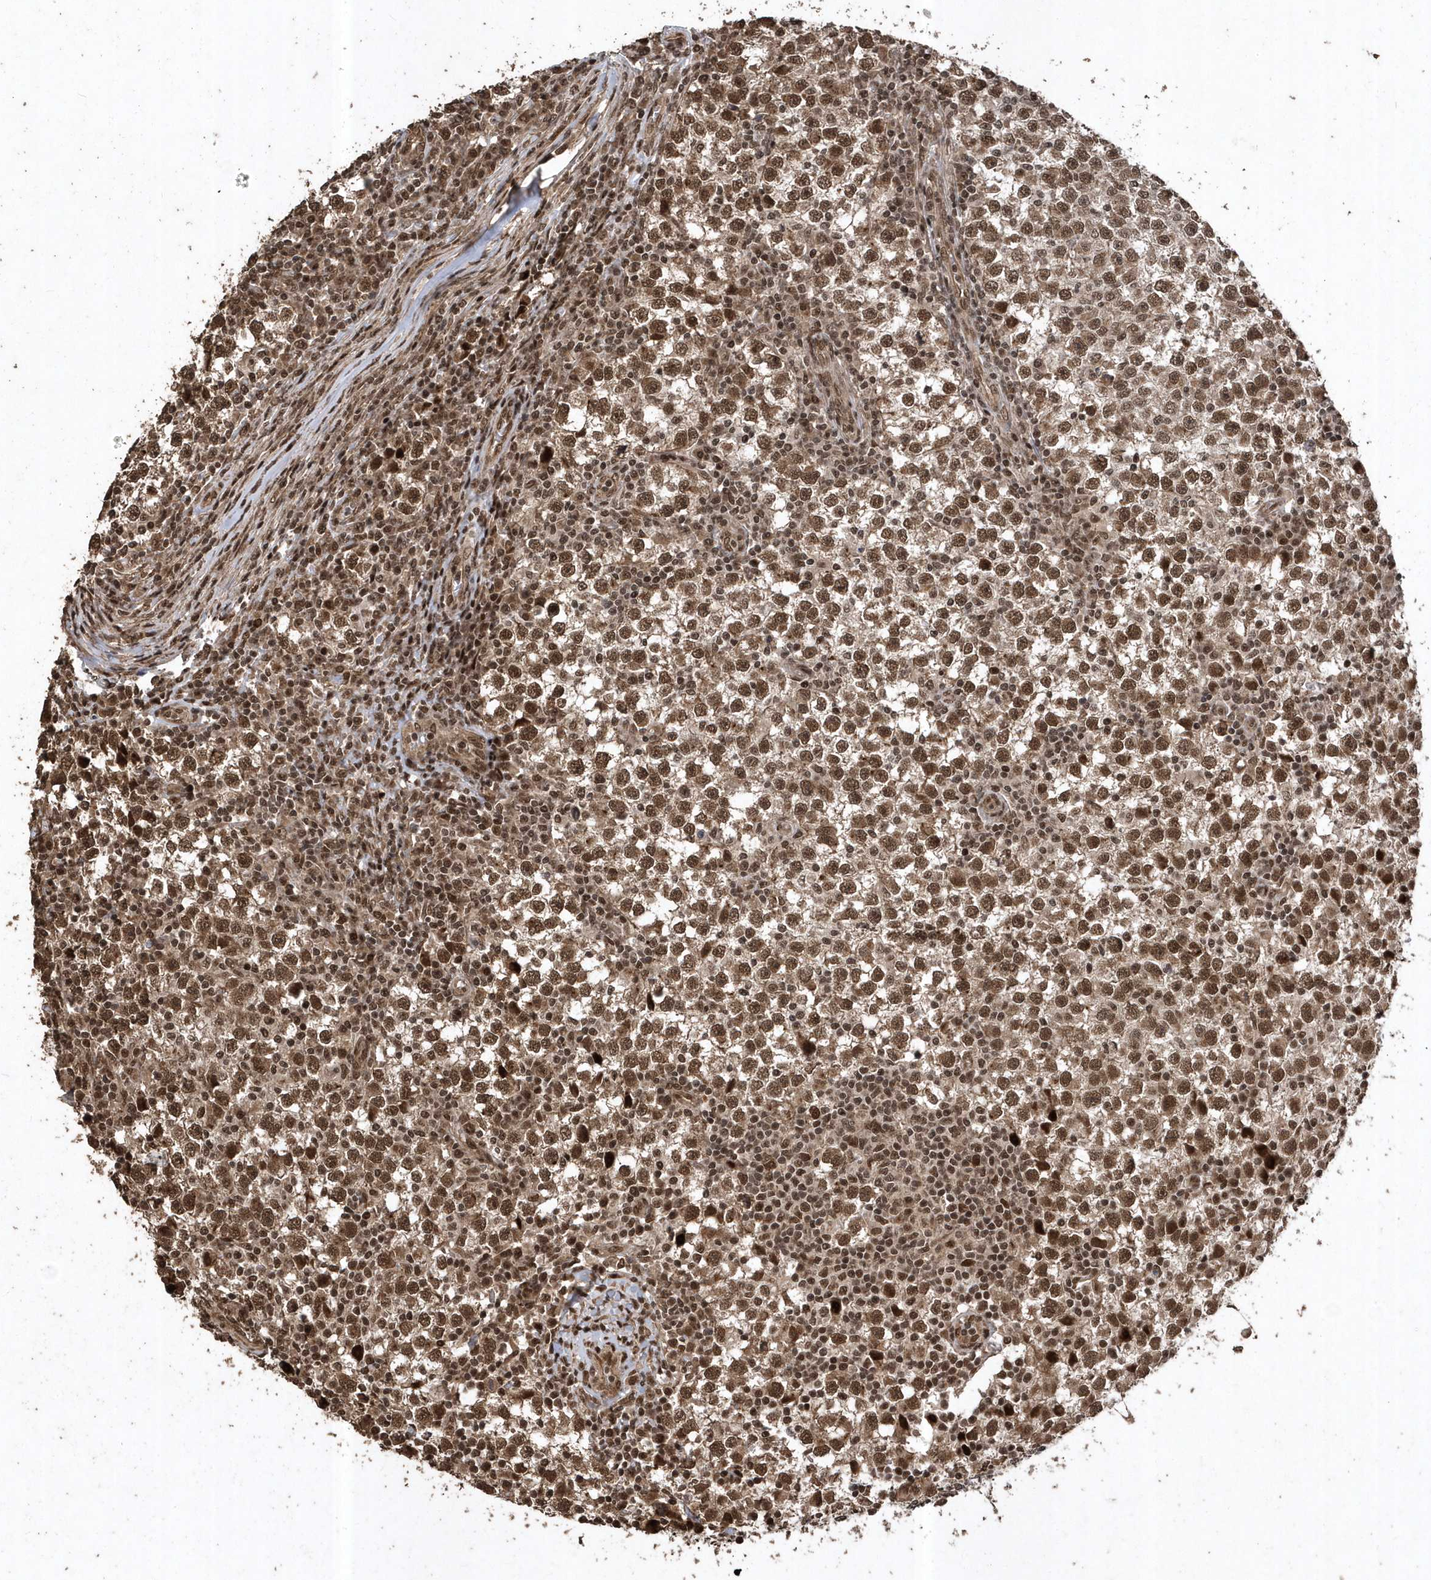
{"staining": {"intensity": "moderate", "quantity": ">75%", "location": "nuclear"}, "tissue": "testis cancer", "cell_type": "Tumor cells", "image_type": "cancer", "snomed": [{"axis": "morphology", "description": "Seminoma, NOS"}, {"axis": "topography", "description": "Testis"}], "caption": "There is medium levels of moderate nuclear staining in tumor cells of testis cancer, as demonstrated by immunohistochemical staining (brown color).", "gene": "INTS12", "patient": {"sex": "male", "age": 65}}